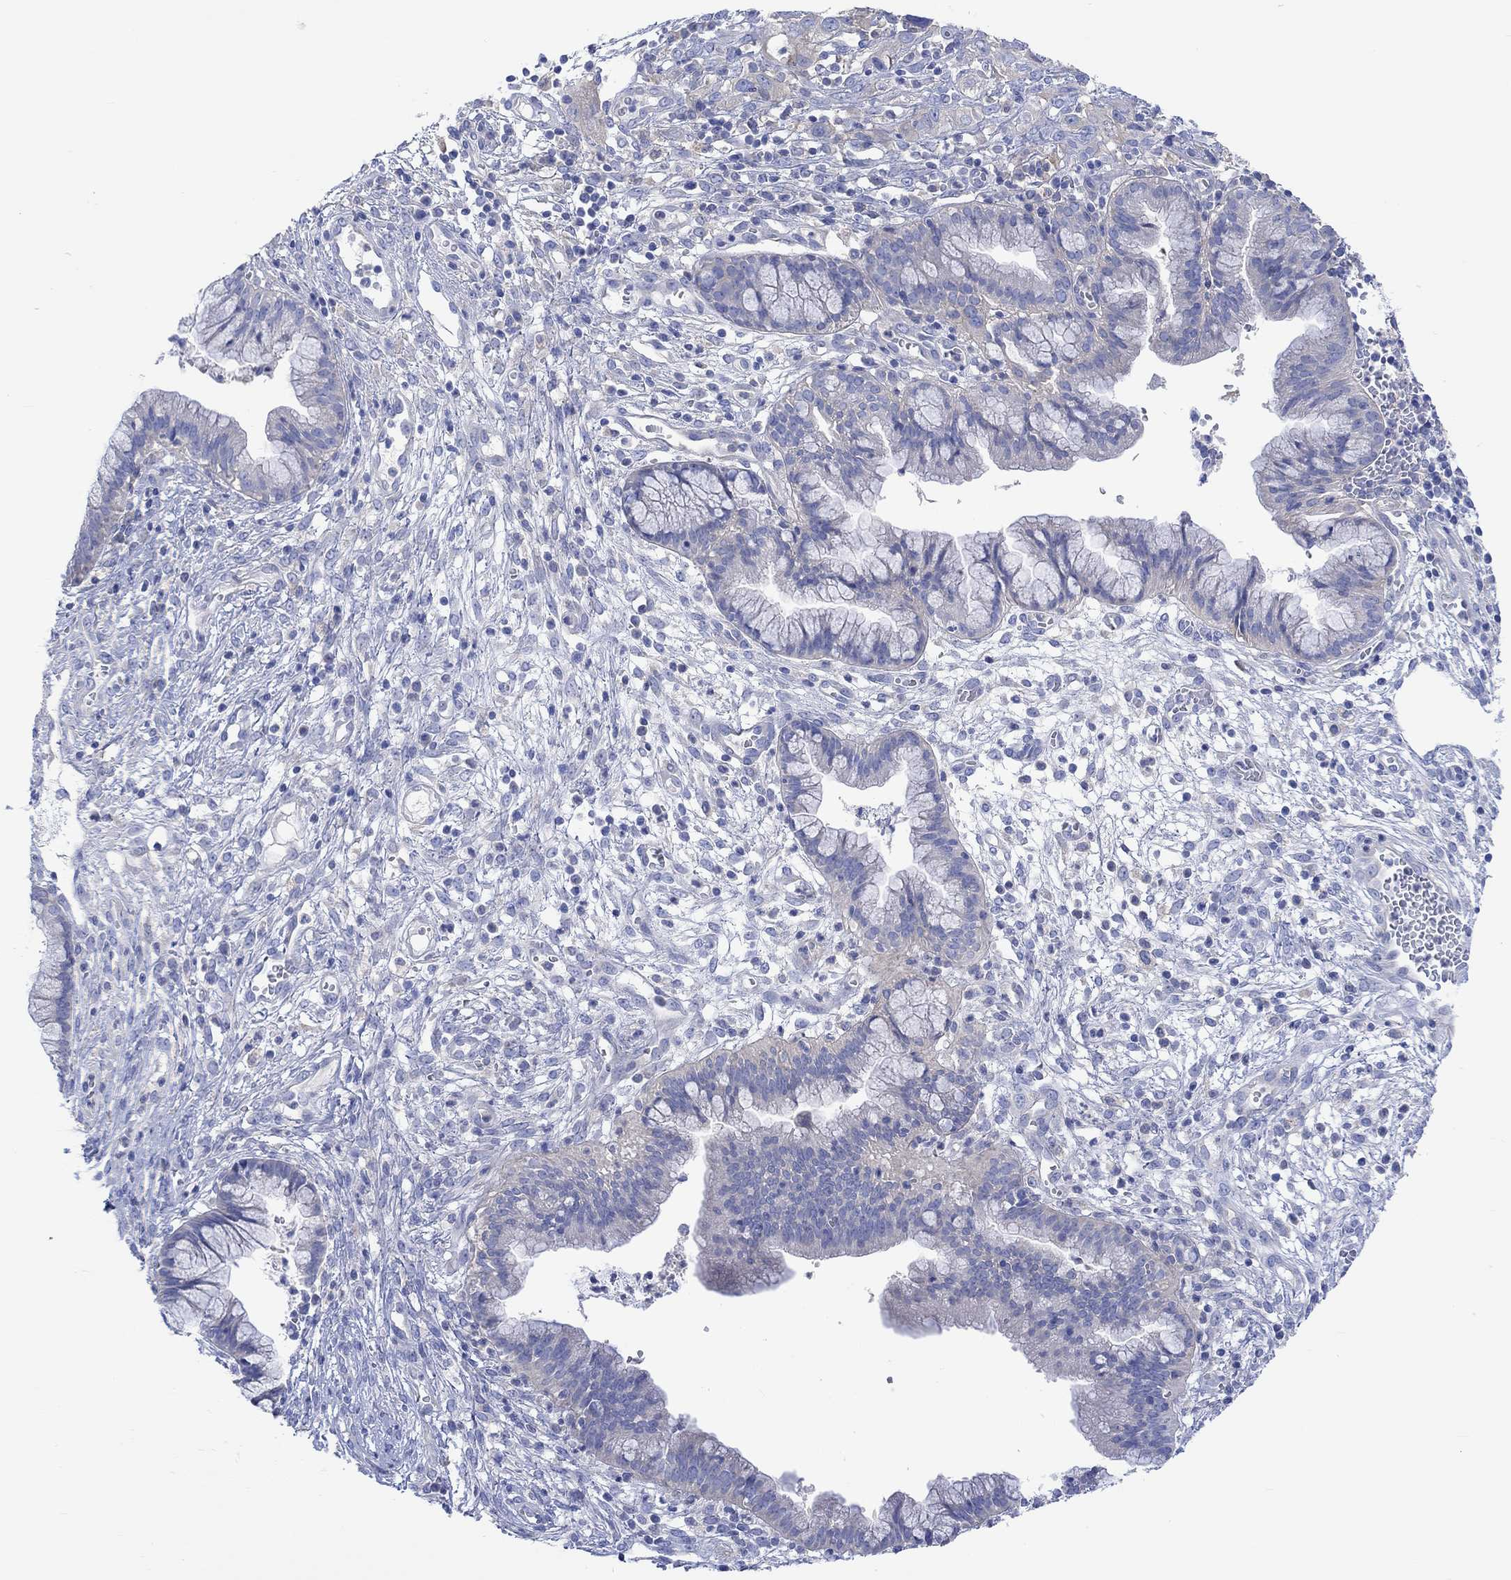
{"staining": {"intensity": "negative", "quantity": "none", "location": "none"}, "tissue": "cervical cancer", "cell_type": "Tumor cells", "image_type": "cancer", "snomed": [{"axis": "morphology", "description": "Squamous cell carcinoma, NOS"}, {"axis": "topography", "description": "Cervix"}], "caption": "A high-resolution histopathology image shows IHC staining of cervical cancer, which displays no significant expression in tumor cells.", "gene": "REEP6", "patient": {"sex": "female", "age": 32}}